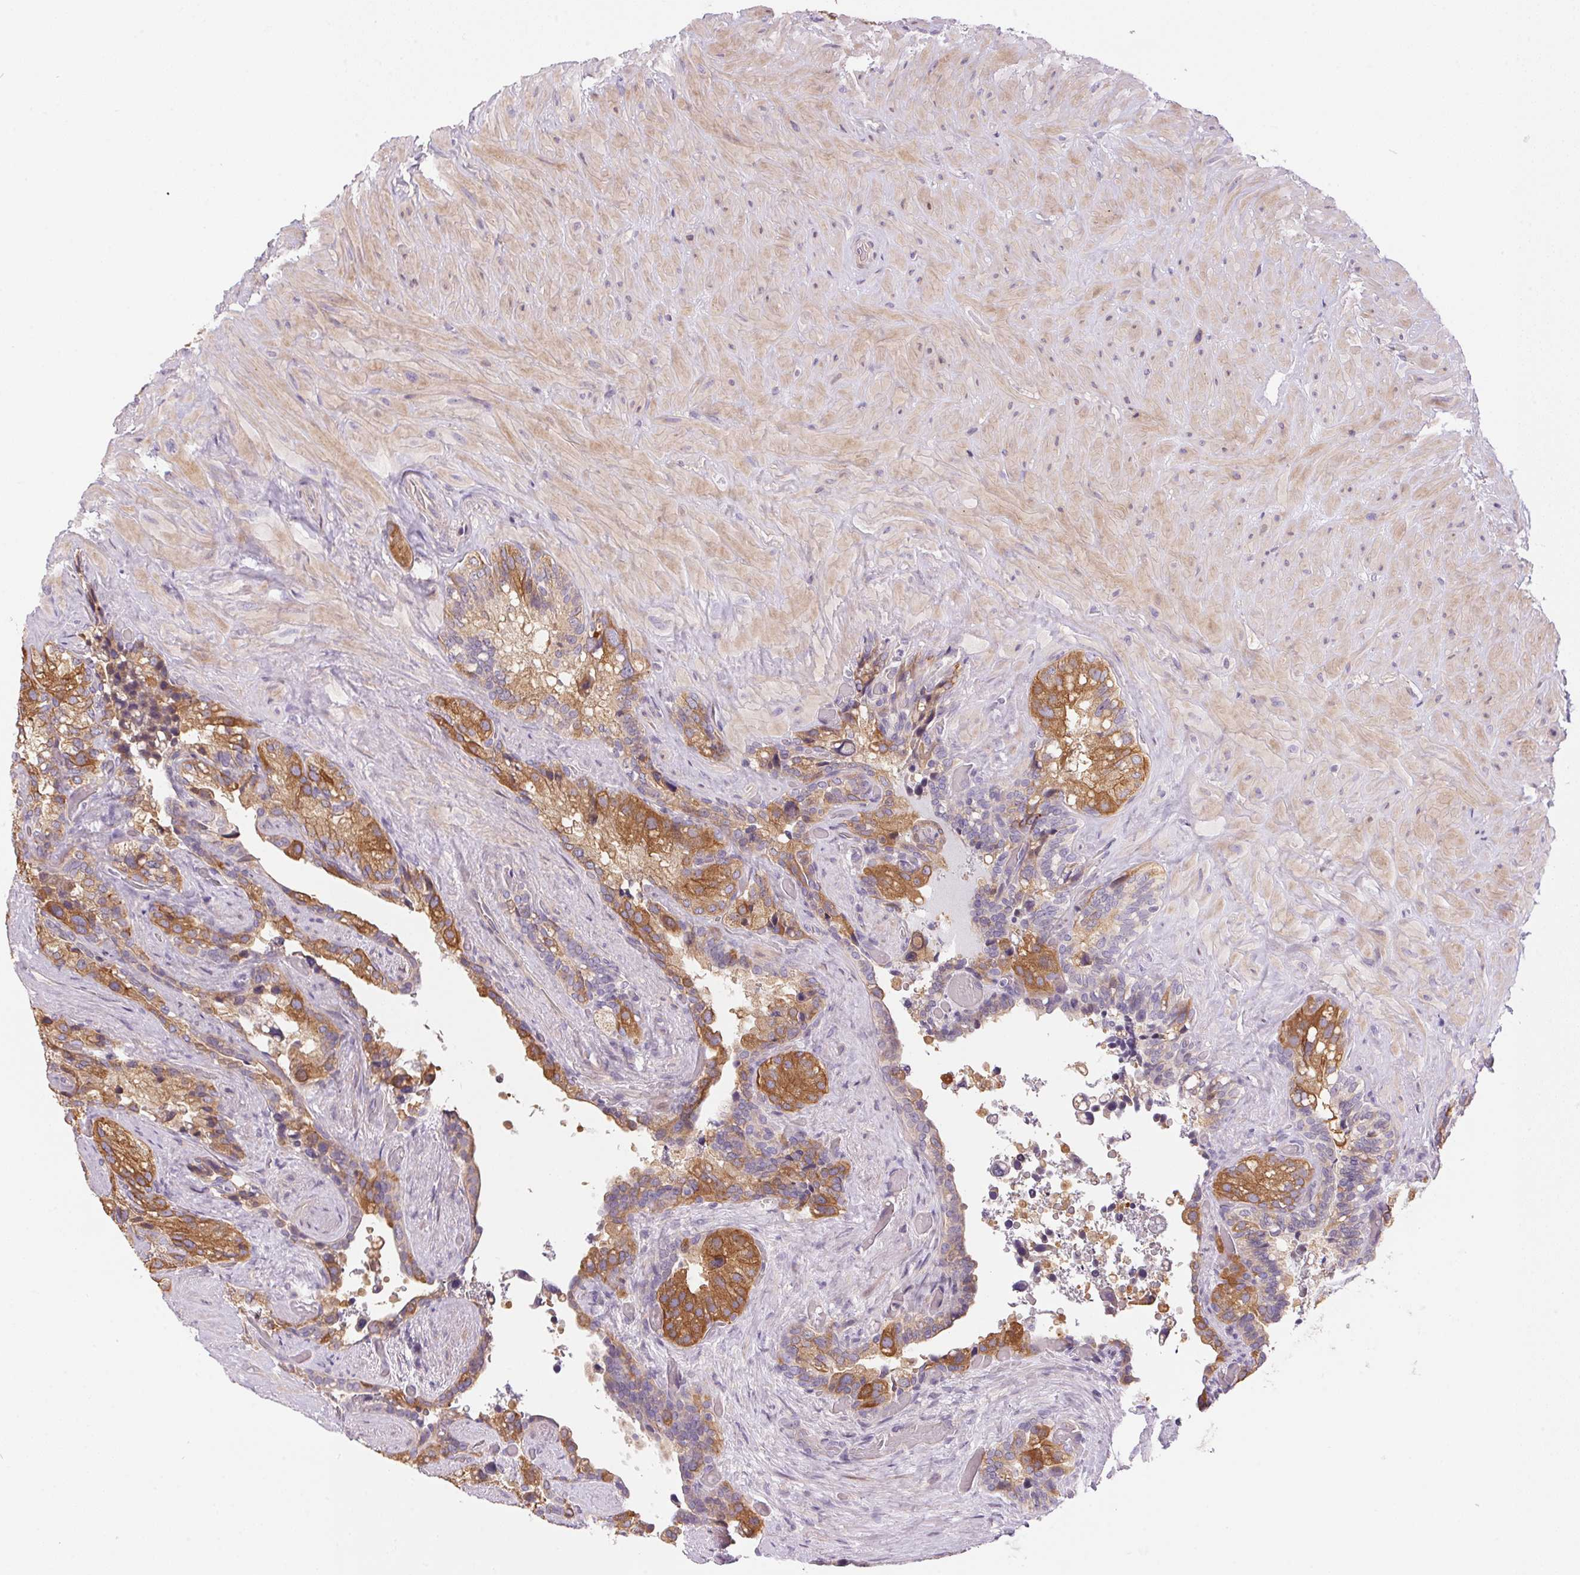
{"staining": {"intensity": "moderate", "quantity": "25%-75%", "location": "cytoplasmic/membranous"}, "tissue": "seminal vesicle", "cell_type": "Glandular cells", "image_type": "normal", "snomed": [{"axis": "morphology", "description": "Normal tissue, NOS"}, {"axis": "topography", "description": "Seminal veicle"}], "caption": "IHC of unremarkable human seminal vesicle demonstrates medium levels of moderate cytoplasmic/membranous staining in approximately 25%-75% of glandular cells. (IHC, brightfield microscopy, high magnification).", "gene": "UNC13B", "patient": {"sex": "male", "age": 60}}